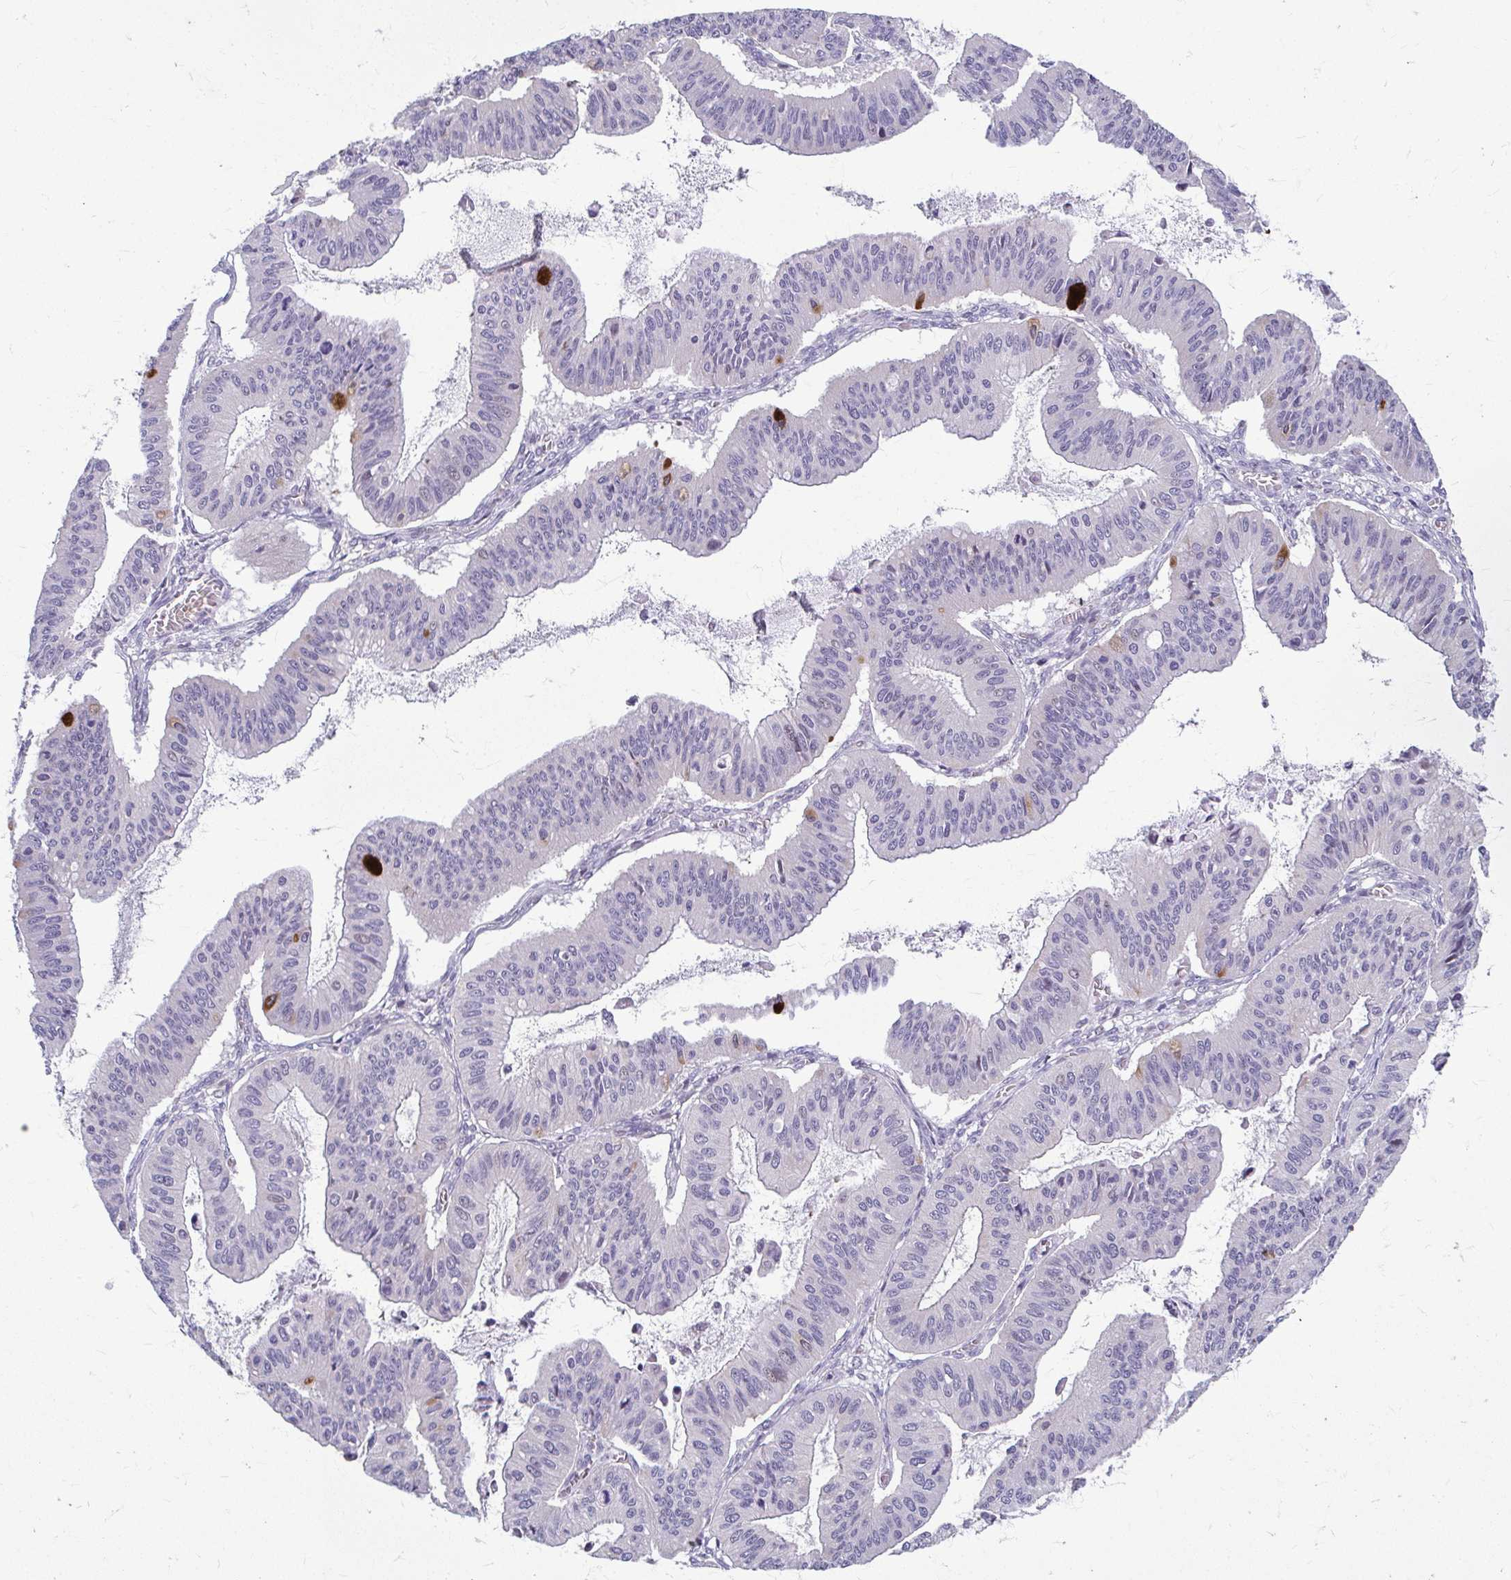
{"staining": {"intensity": "strong", "quantity": "<25%", "location": "cytoplasmic/membranous"}, "tissue": "ovarian cancer", "cell_type": "Tumor cells", "image_type": "cancer", "snomed": [{"axis": "morphology", "description": "Cystadenocarcinoma, mucinous, NOS"}, {"axis": "topography", "description": "Ovary"}], "caption": "Strong cytoplasmic/membranous protein positivity is seen in approximately <25% of tumor cells in mucinous cystadenocarcinoma (ovarian).", "gene": "ODF1", "patient": {"sex": "female", "age": 72}}